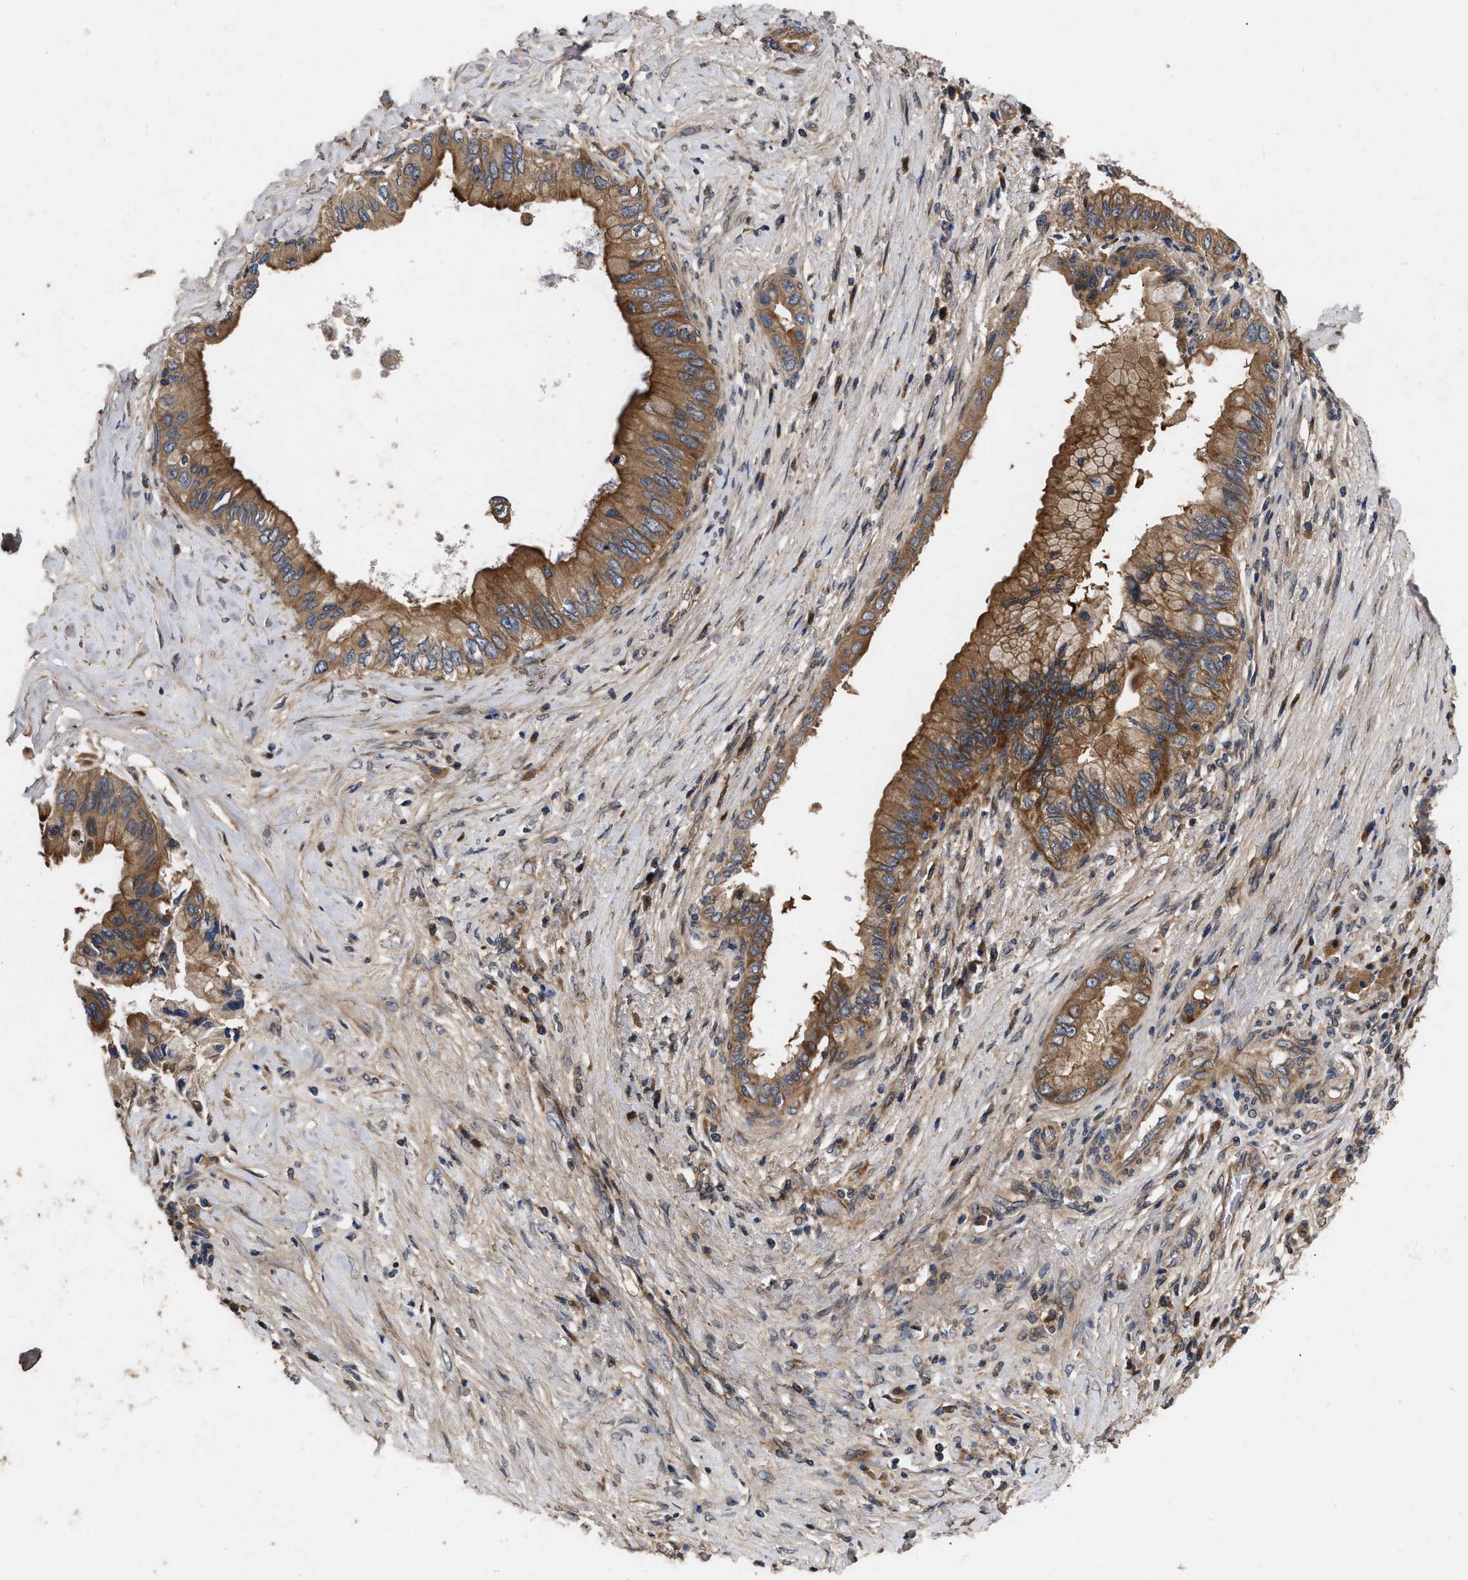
{"staining": {"intensity": "strong", "quantity": ">75%", "location": "cytoplasmic/membranous"}, "tissue": "pancreatic cancer", "cell_type": "Tumor cells", "image_type": "cancer", "snomed": [{"axis": "morphology", "description": "Adenocarcinoma, NOS"}, {"axis": "topography", "description": "Pancreas"}], "caption": "Adenocarcinoma (pancreatic) was stained to show a protein in brown. There is high levels of strong cytoplasmic/membranous staining in approximately >75% of tumor cells. (Stains: DAB in brown, nuclei in blue, Microscopy: brightfield microscopy at high magnification).", "gene": "CDKN2C", "patient": {"sex": "female", "age": 73}}